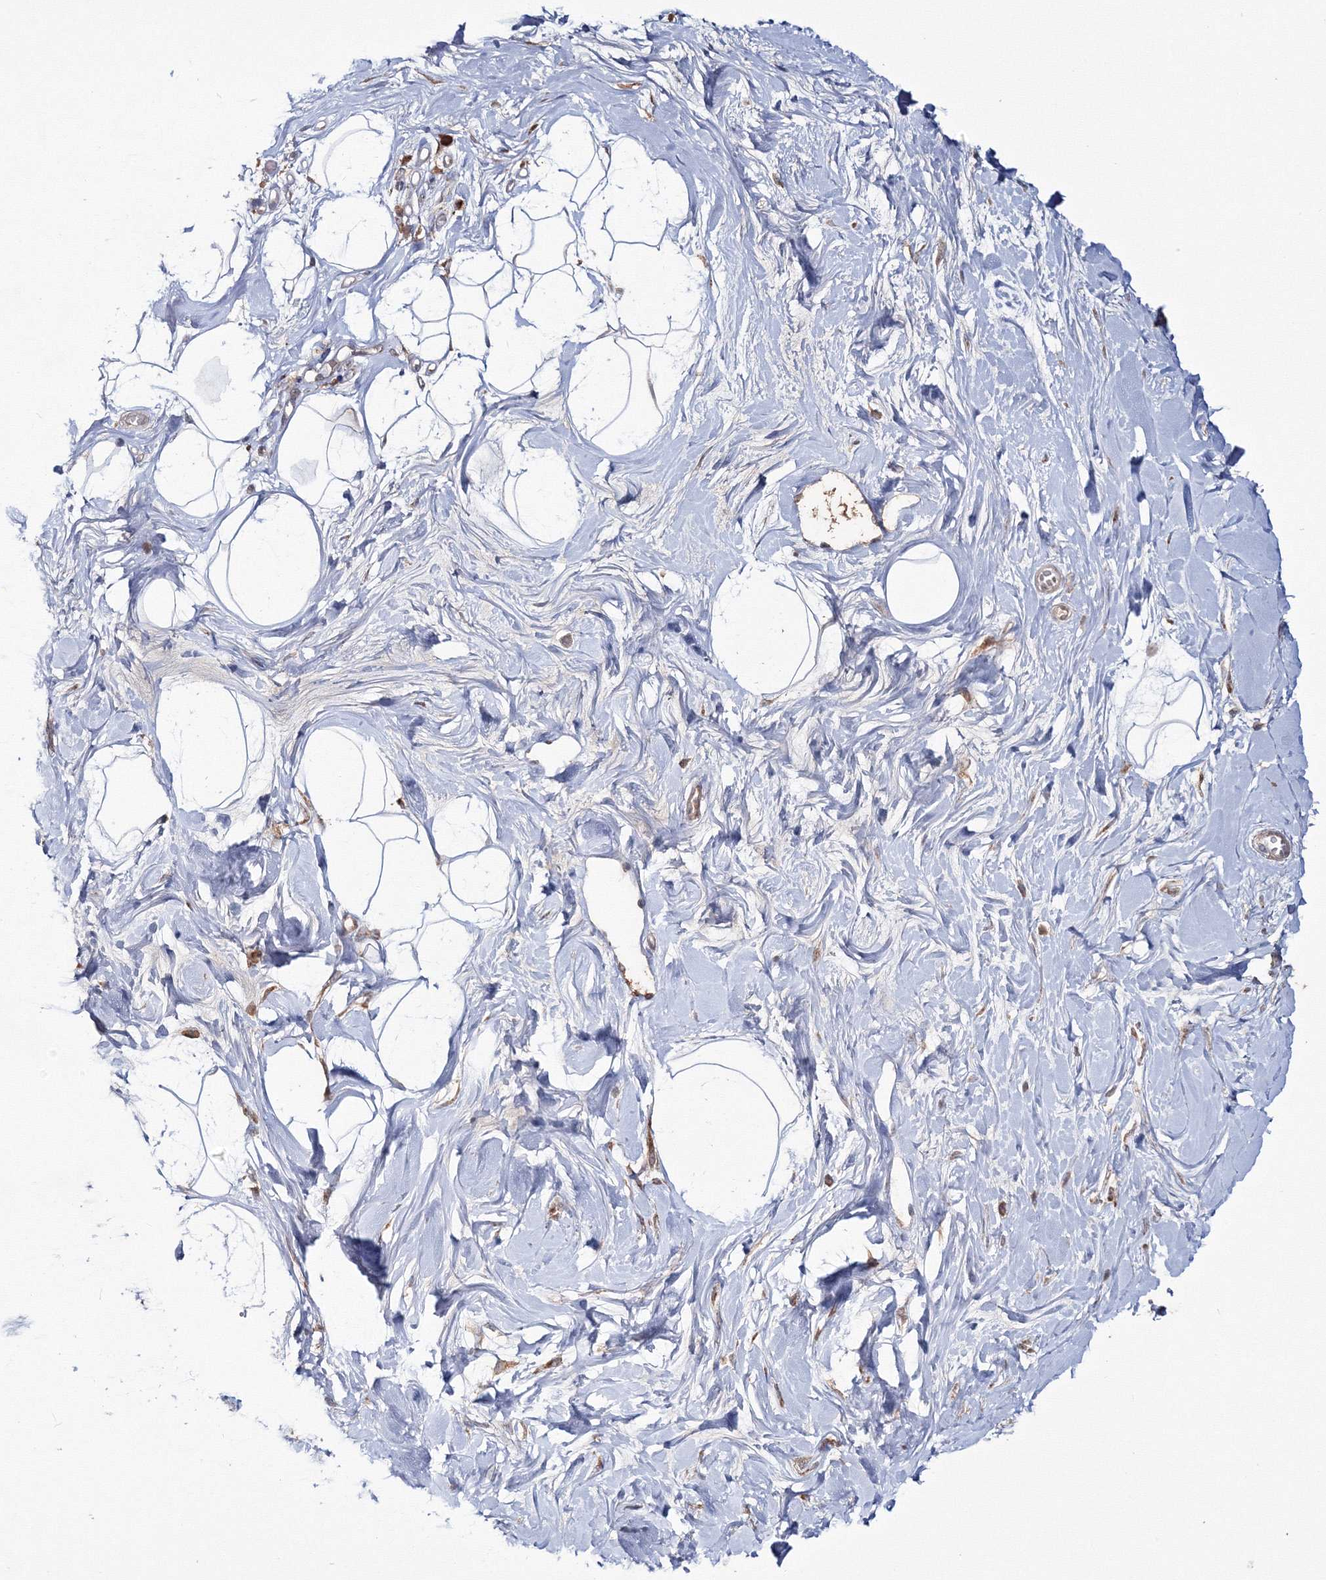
{"staining": {"intensity": "weak", "quantity": "25%-75%", "location": "cytoplasmic/membranous"}, "tissue": "breast", "cell_type": "Adipocytes", "image_type": "normal", "snomed": [{"axis": "morphology", "description": "Normal tissue, NOS"}, {"axis": "topography", "description": "Breast"}], "caption": "The image exhibits immunohistochemical staining of unremarkable breast. There is weak cytoplasmic/membranous positivity is present in approximately 25%-75% of adipocytes.", "gene": "PEX13", "patient": {"sex": "female", "age": 45}}